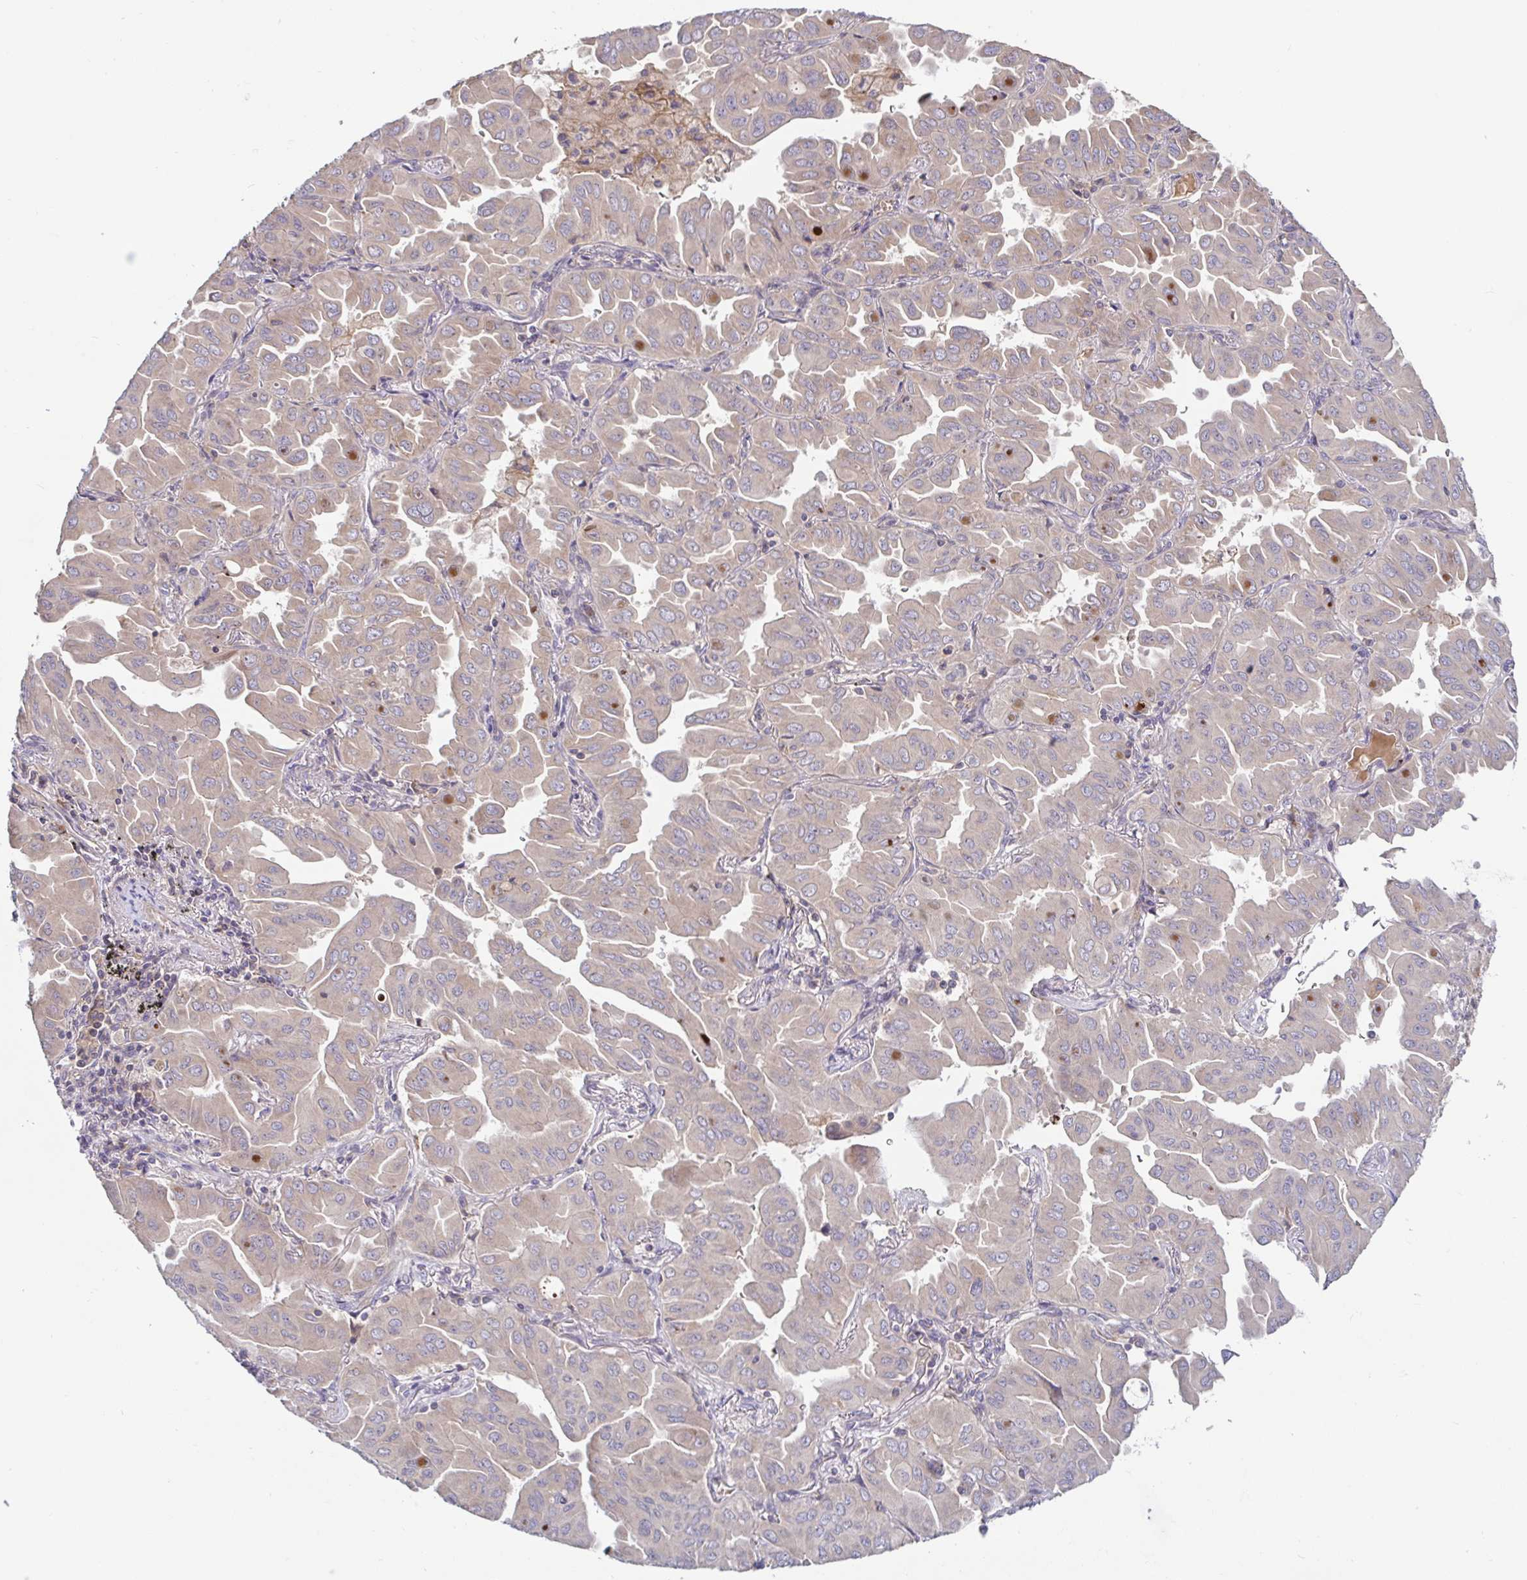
{"staining": {"intensity": "weak", "quantity": "25%-75%", "location": "cytoplasmic/membranous"}, "tissue": "lung cancer", "cell_type": "Tumor cells", "image_type": "cancer", "snomed": [{"axis": "morphology", "description": "Adenocarcinoma, NOS"}, {"axis": "topography", "description": "Lung"}], "caption": "The micrograph shows immunohistochemical staining of lung cancer (adenocarcinoma). There is weak cytoplasmic/membranous positivity is identified in about 25%-75% of tumor cells. The staining was performed using DAB (3,3'-diaminobenzidine), with brown indicating positive protein expression. Nuclei are stained blue with hematoxylin.", "gene": "LARP1", "patient": {"sex": "male", "age": 64}}